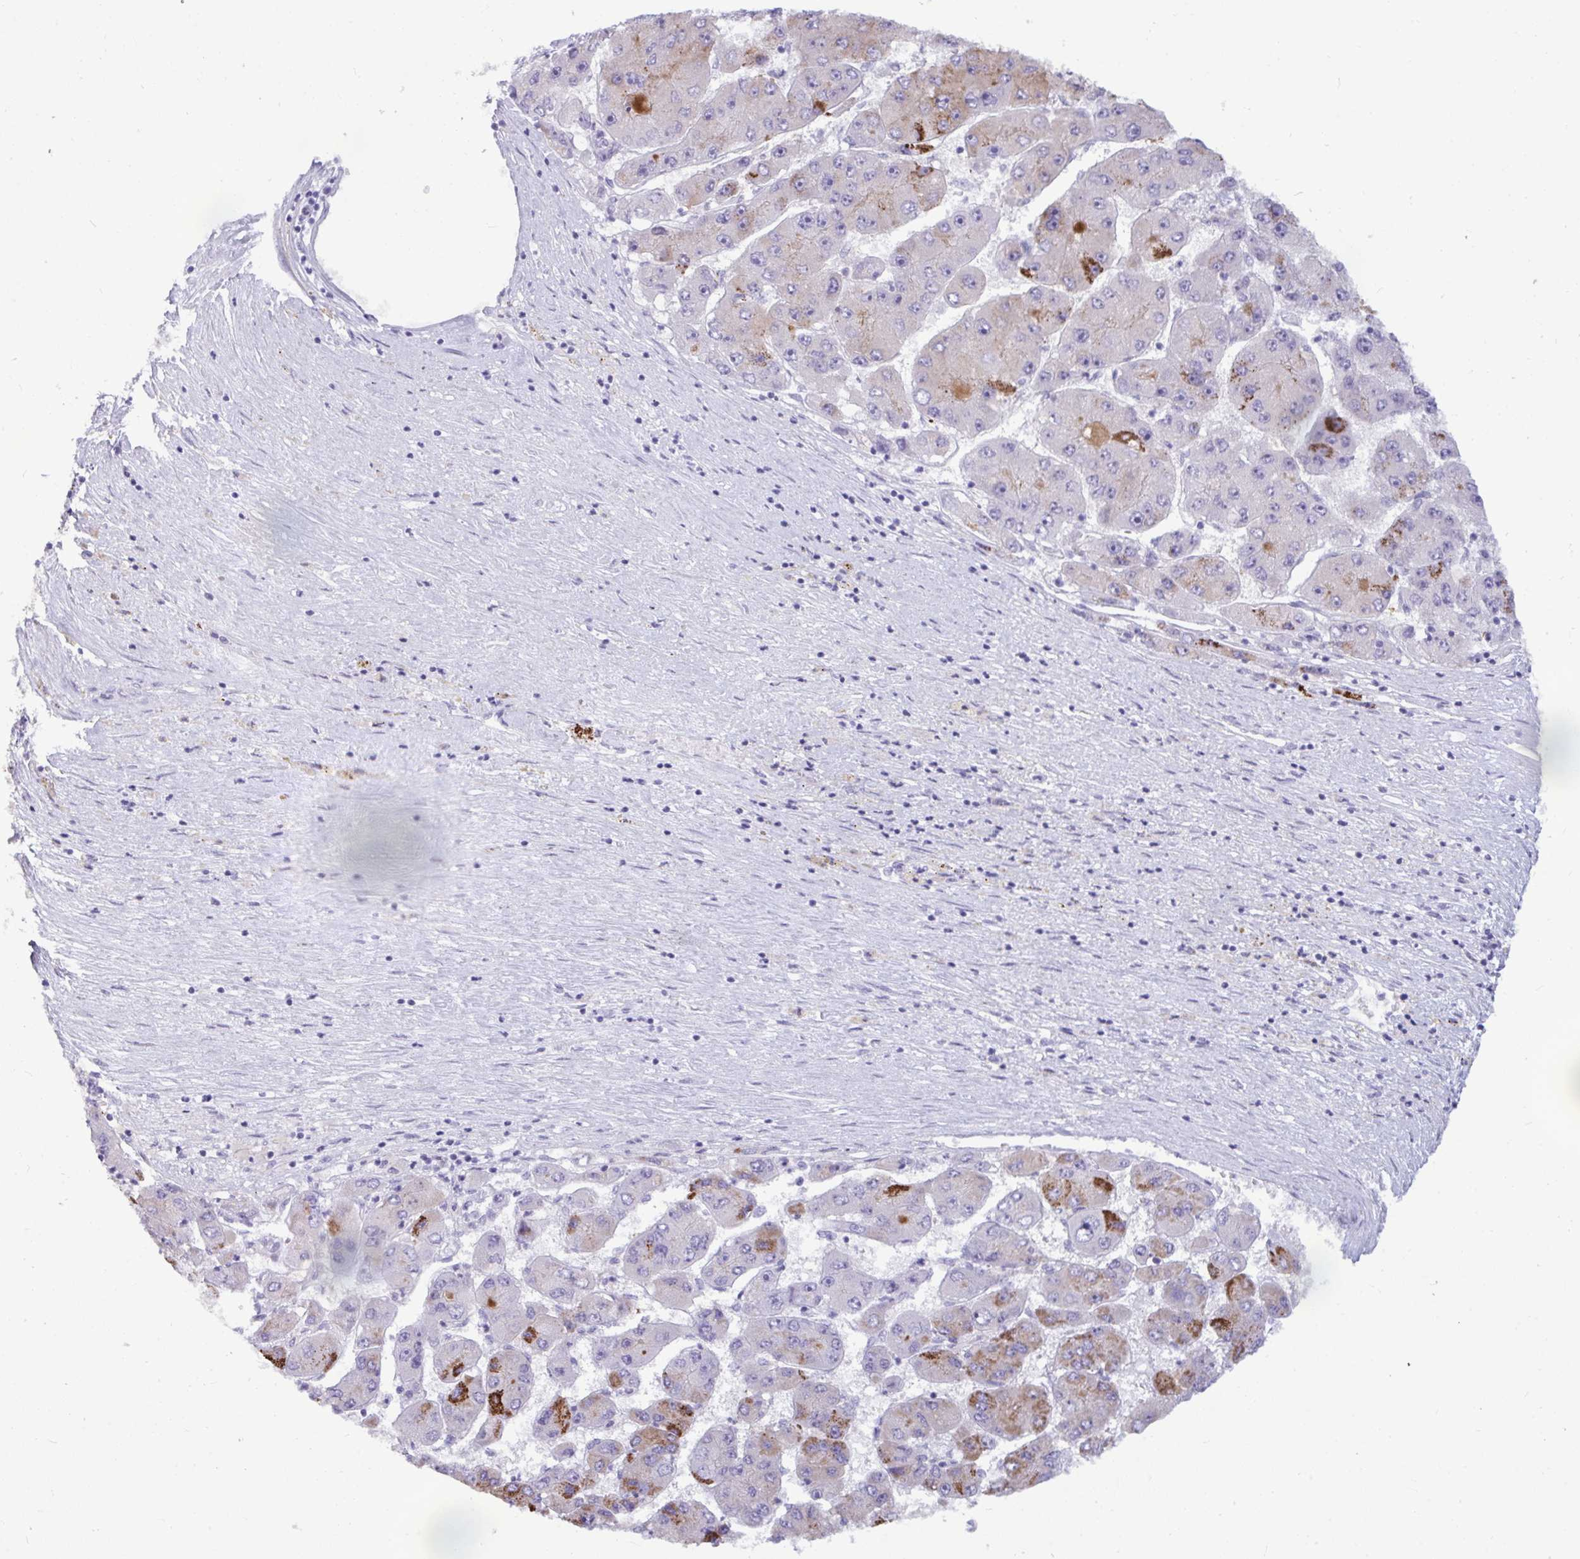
{"staining": {"intensity": "strong", "quantity": "<25%", "location": "cytoplasmic/membranous"}, "tissue": "liver cancer", "cell_type": "Tumor cells", "image_type": "cancer", "snomed": [{"axis": "morphology", "description": "Carcinoma, Hepatocellular, NOS"}, {"axis": "topography", "description": "Liver"}], "caption": "This is a photomicrograph of immunohistochemistry staining of hepatocellular carcinoma (liver), which shows strong staining in the cytoplasmic/membranous of tumor cells.", "gene": "ANKRD60", "patient": {"sex": "female", "age": 61}}